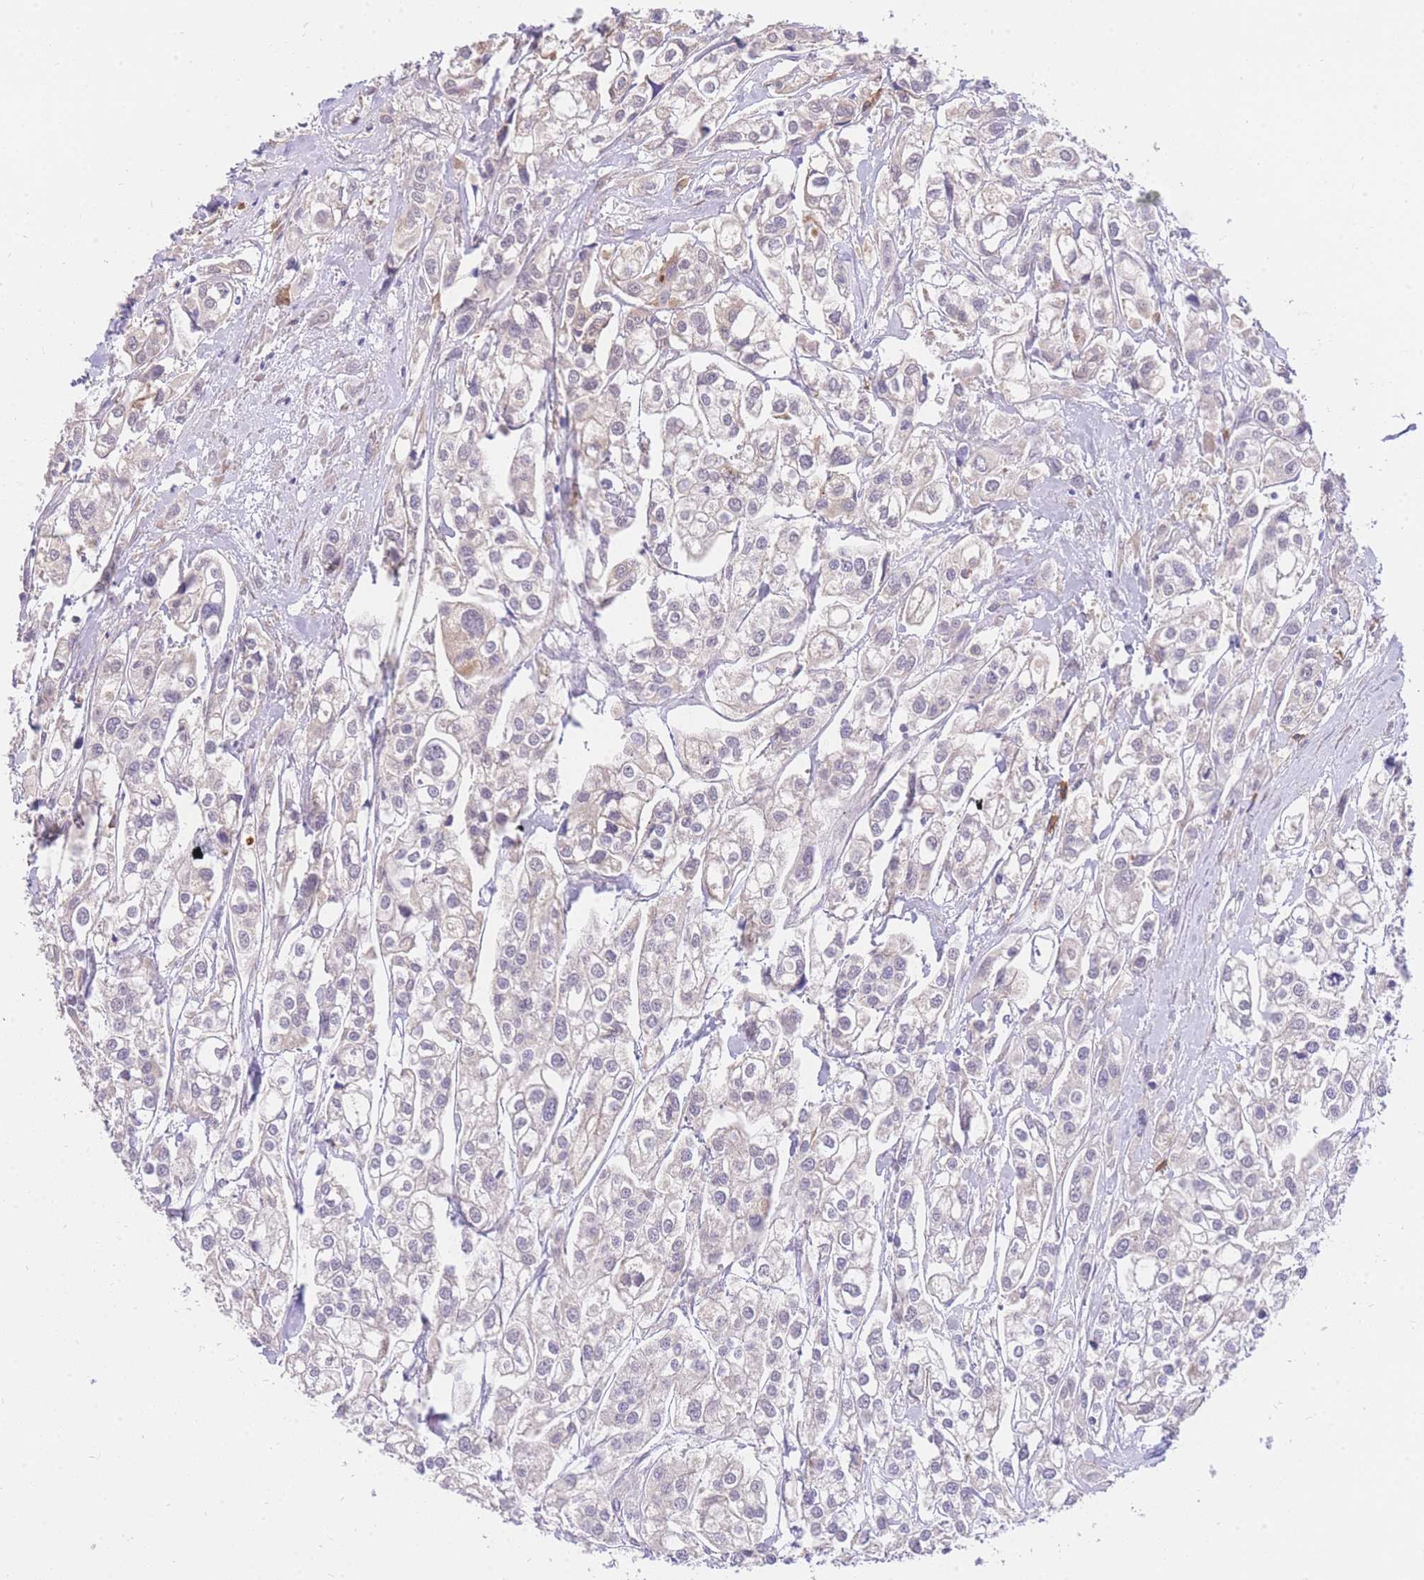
{"staining": {"intensity": "negative", "quantity": "none", "location": "none"}, "tissue": "urothelial cancer", "cell_type": "Tumor cells", "image_type": "cancer", "snomed": [{"axis": "morphology", "description": "Urothelial carcinoma, High grade"}, {"axis": "topography", "description": "Urinary bladder"}], "caption": "Immunohistochemistry (IHC) histopathology image of human high-grade urothelial carcinoma stained for a protein (brown), which displays no staining in tumor cells.", "gene": "C2orf88", "patient": {"sex": "male", "age": 67}}